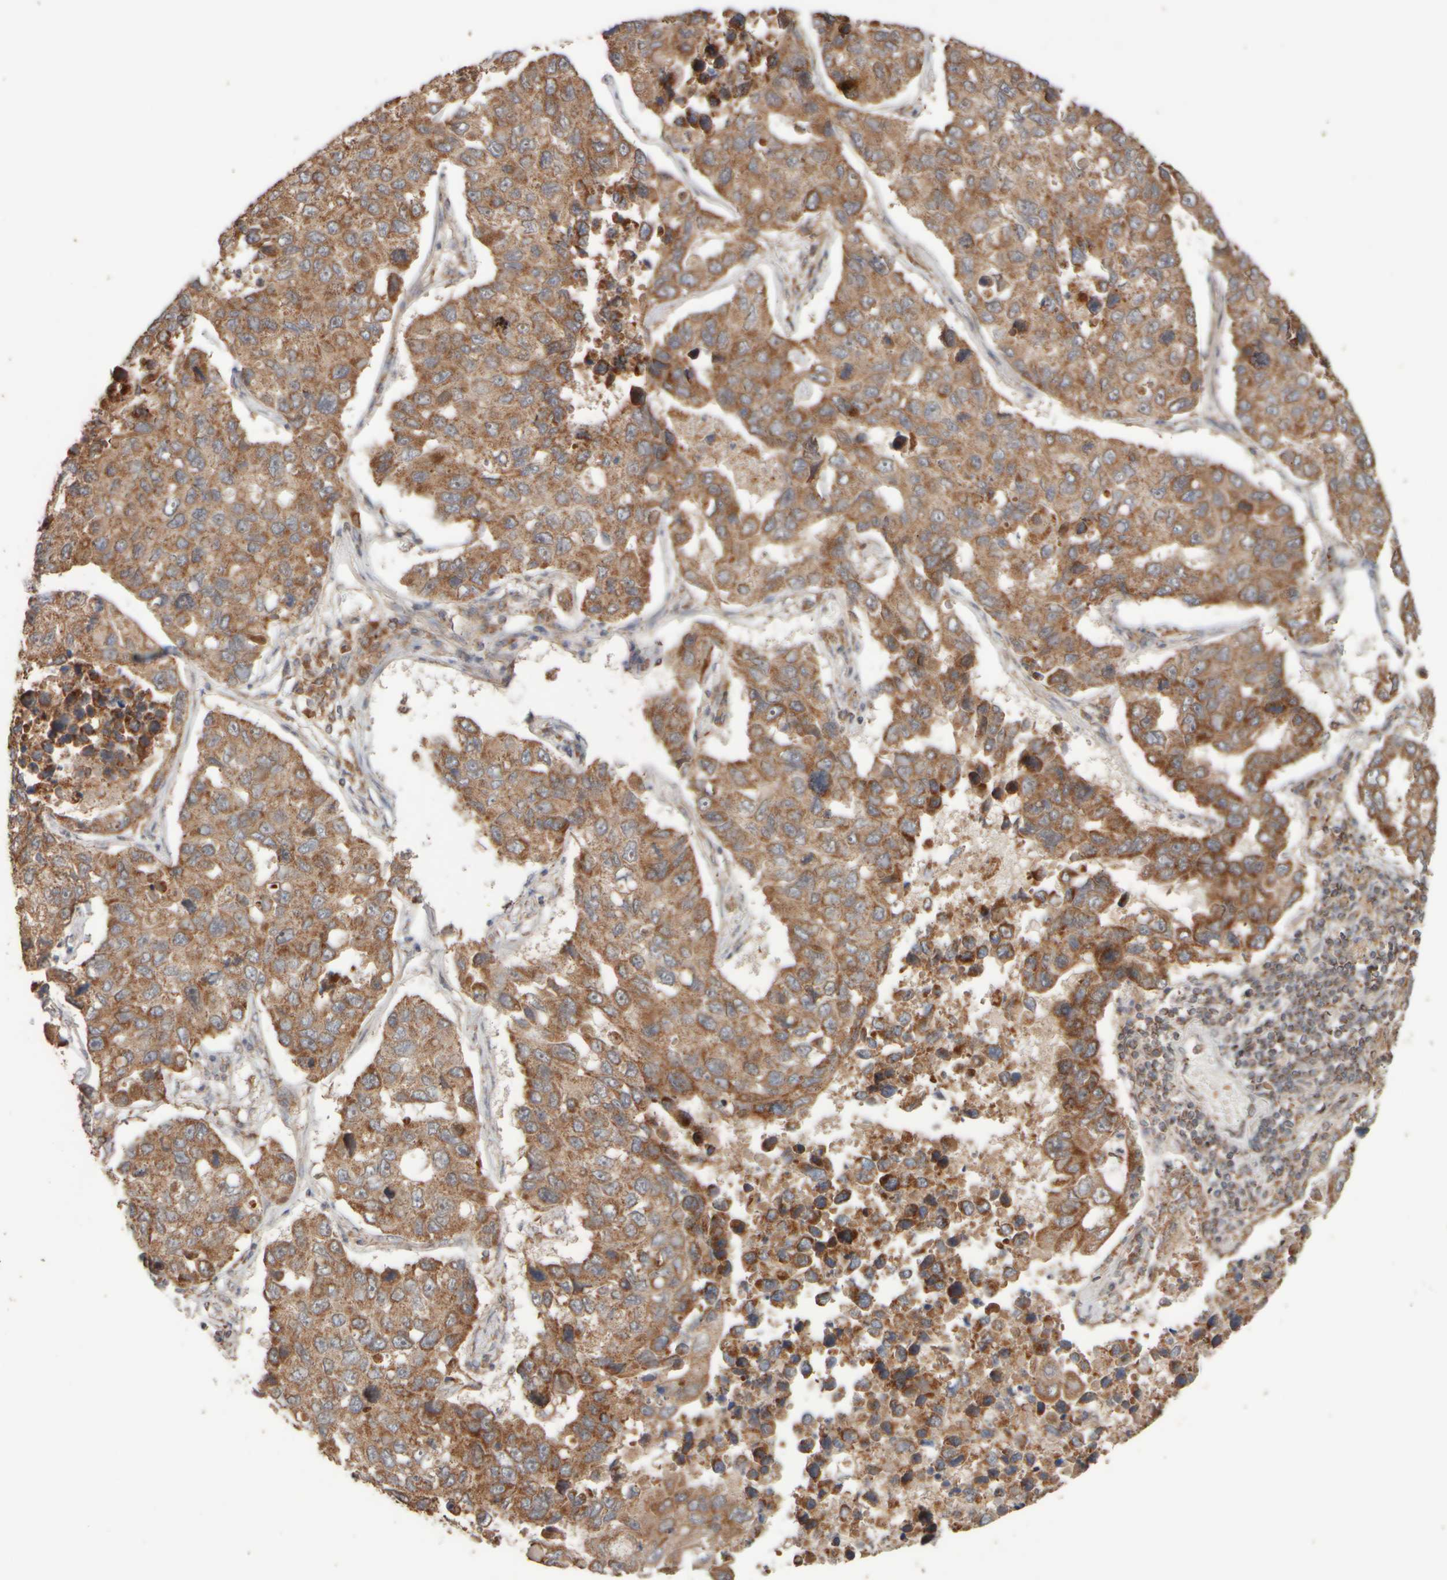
{"staining": {"intensity": "moderate", "quantity": ">75%", "location": "cytoplasmic/membranous"}, "tissue": "lung cancer", "cell_type": "Tumor cells", "image_type": "cancer", "snomed": [{"axis": "morphology", "description": "Adenocarcinoma, NOS"}, {"axis": "topography", "description": "Lung"}], "caption": "Immunohistochemistry staining of lung adenocarcinoma, which displays medium levels of moderate cytoplasmic/membranous positivity in about >75% of tumor cells indicating moderate cytoplasmic/membranous protein staining. The staining was performed using DAB (brown) for protein detection and nuclei were counterstained in hematoxylin (blue).", "gene": "EIF2B3", "patient": {"sex": "male", "age": 64}}